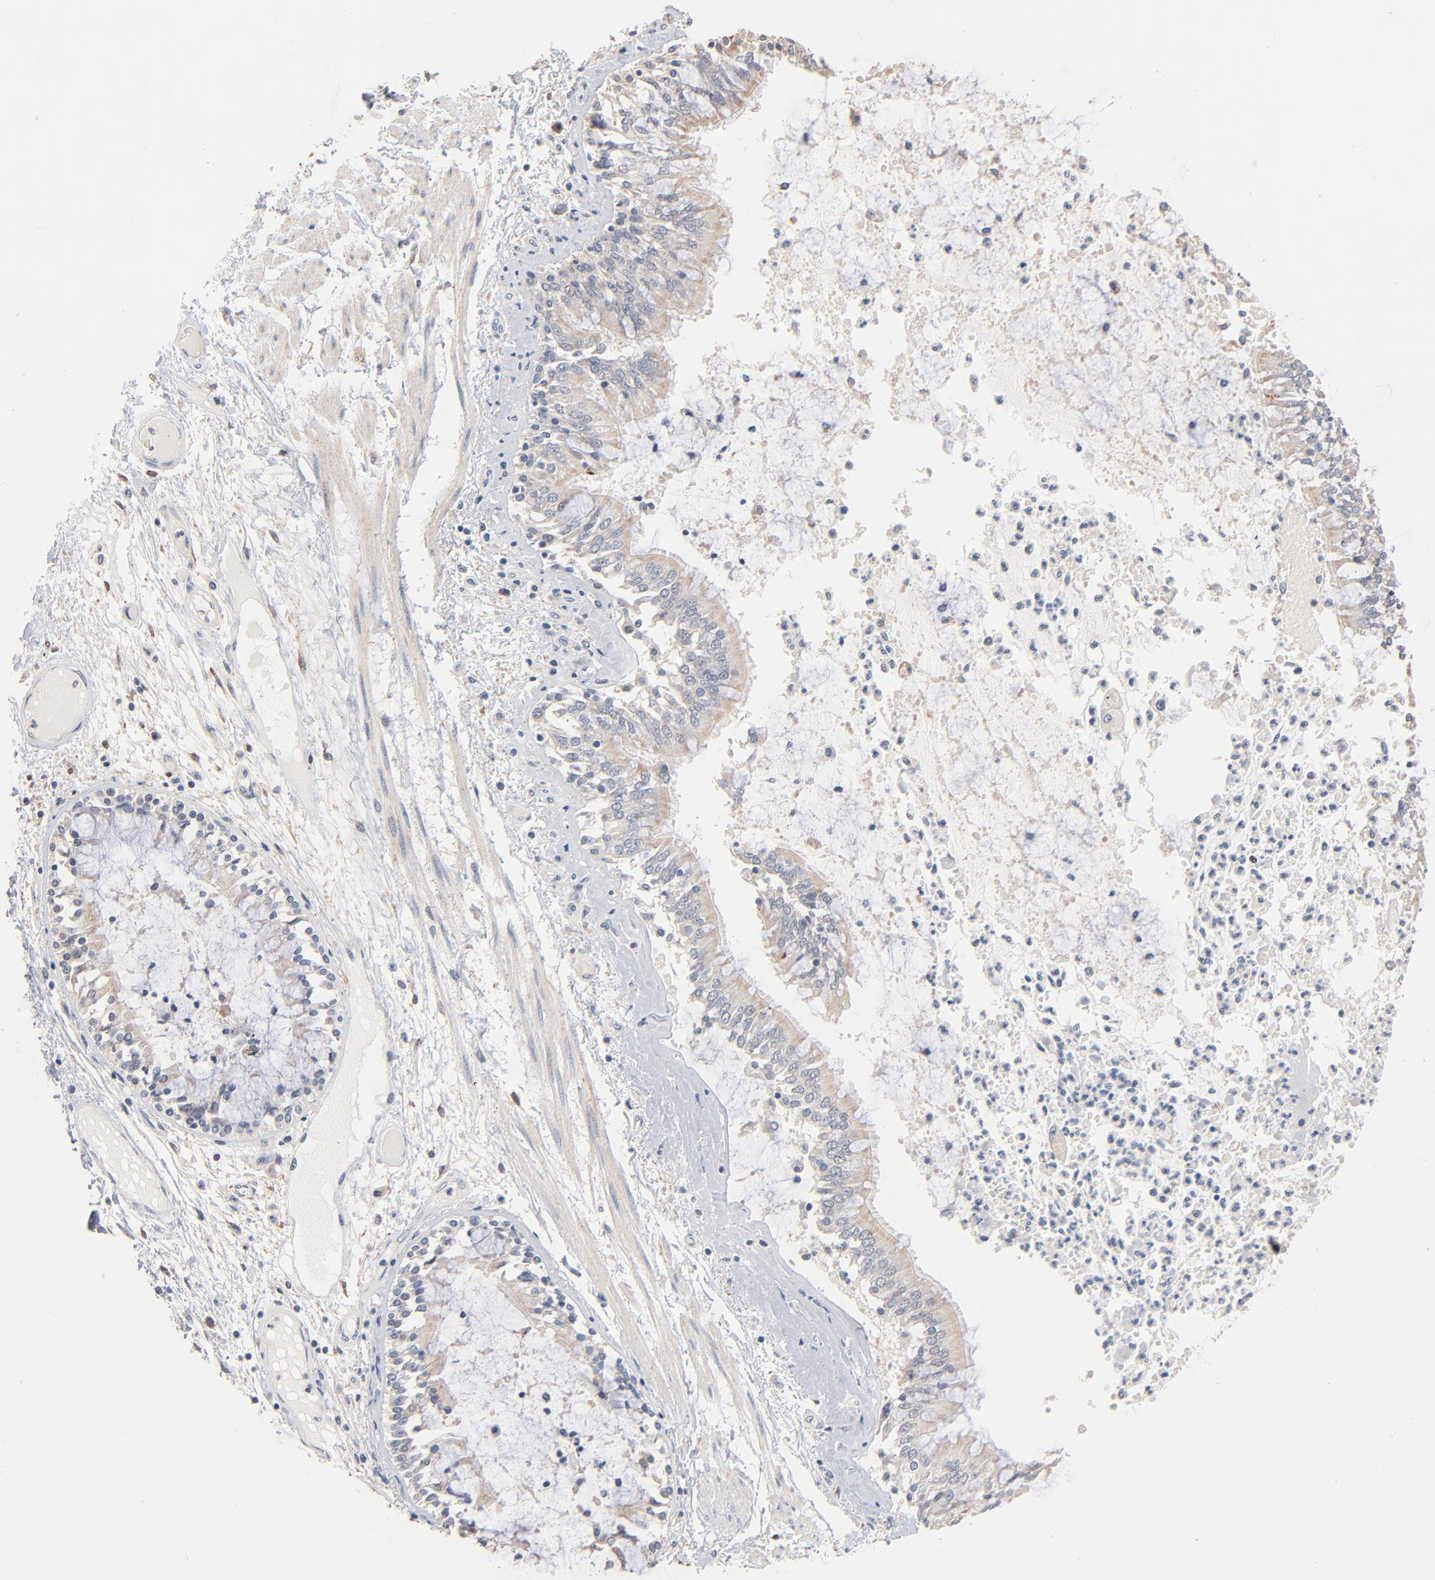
{"staining": {"intensity": "moderate", "quantity": ">75%", "location": "cytoplasmic/membranous"}, "tissue": "bronchus", "cell_type": "Respiratory epithelial cells", "image_type": "normal", "snomed": [{"axis": "morphology", "description": "Normal tissue, NOS"}, {"axis": "topography", "description": "Cartilage tissue"}, {"axis": "topography", "description": "Bronchus"}, {"axis": "topography", "description": "Lung"}], "caption": "Brown immunohistochemical staining in normal bronchus exhibits moderate cytoplasmic/membranous positivity in approximately >75% of respiratory epithelial cells. (Stains: DAB in brown, nuclei in blue, Microscopy: brightfield microscopy at high magnification).", "gene": "MSL2", "patient": {"sex": "female", "age": 49}}